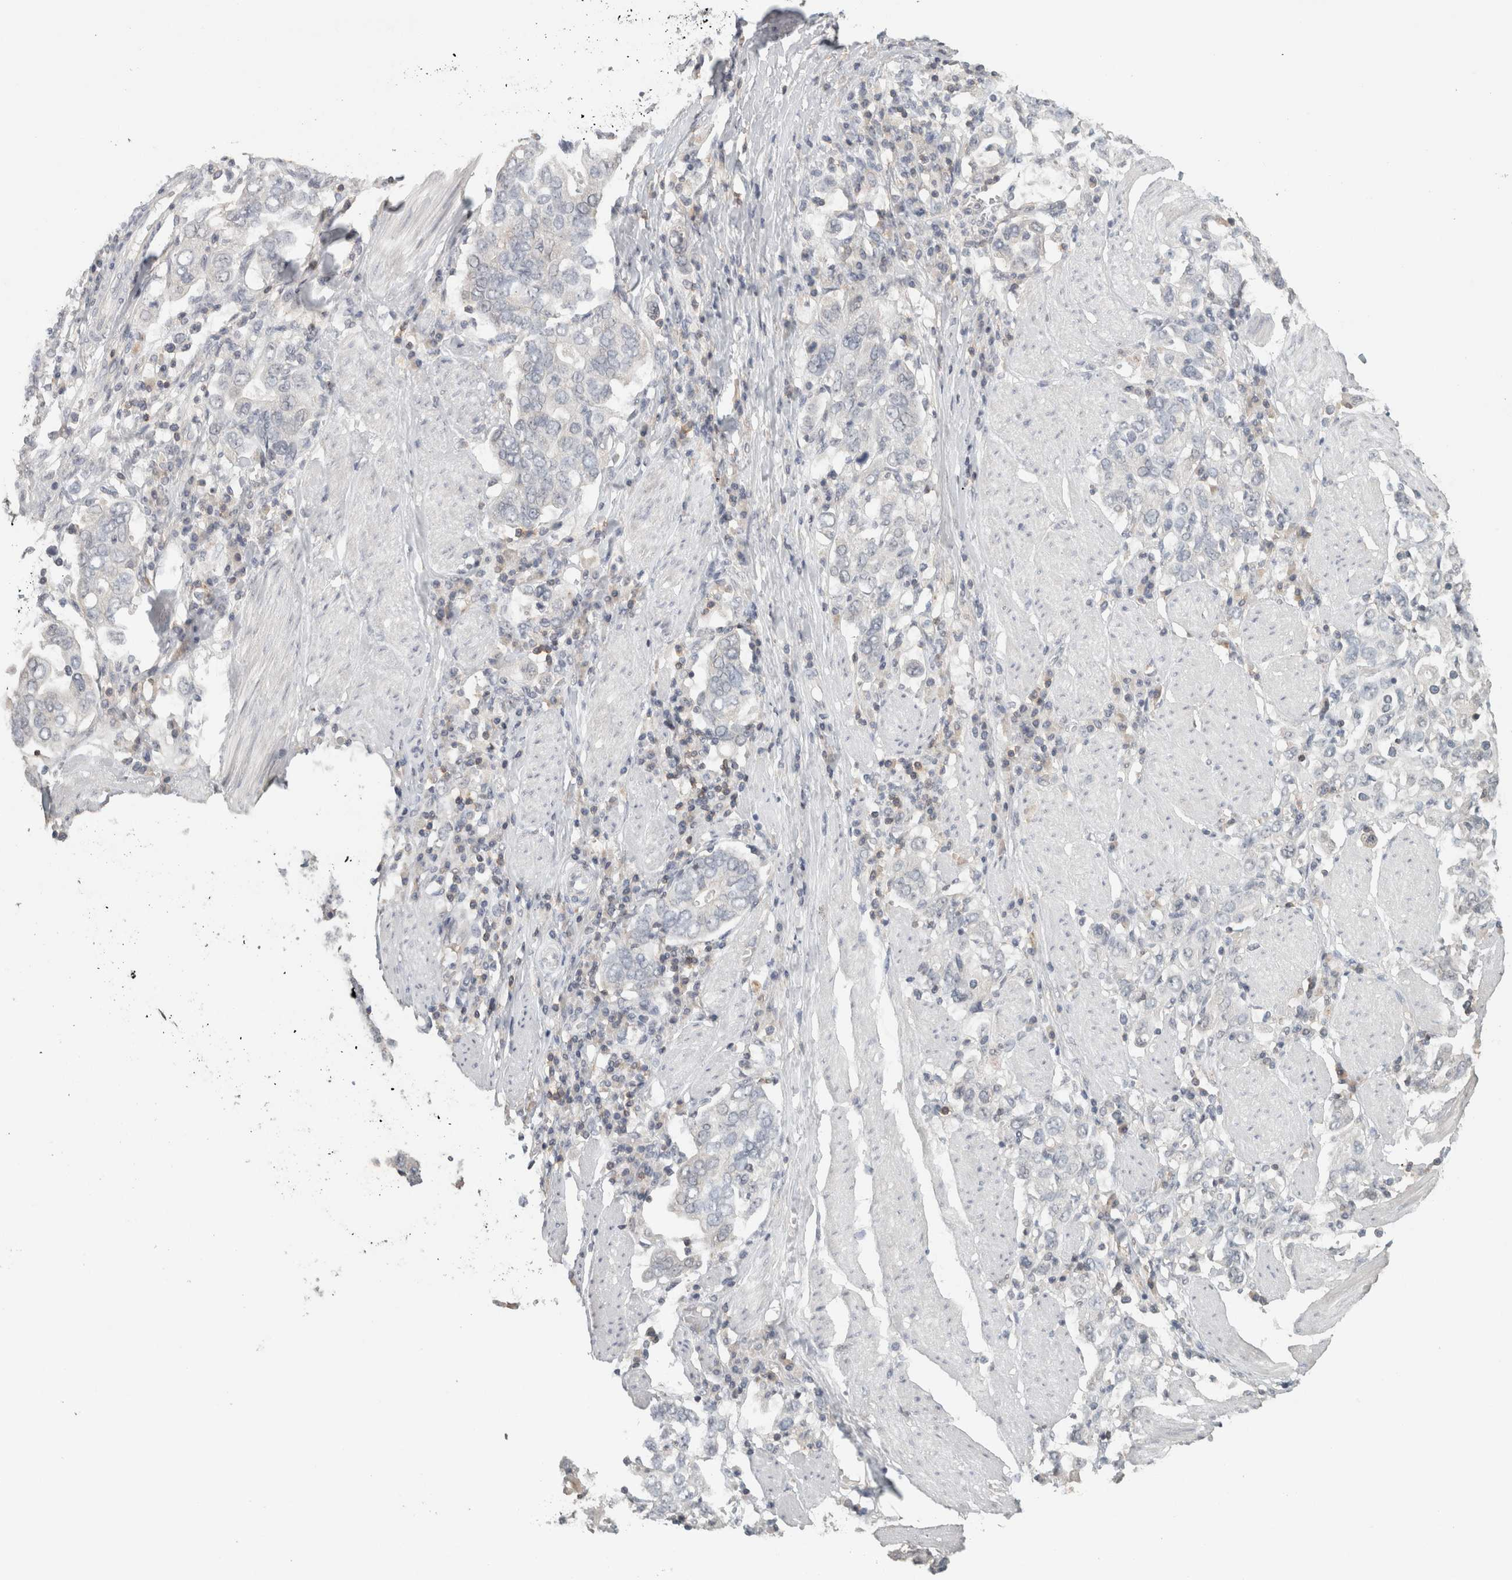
{"staining": {"intensity": "negative", "quantity": "none", "location": "none"}, "tissue": "stomach cancer", "cell_type": "Tumor cells", "image_type": "cancer", "snomed": [{"axis": "morphology", "description": "Adenocarcinoma, NOS"}, {"axis": "topography", "description": "Stomach, upper"}], "caption": "DAB immunohistochemical staining of human stomach adenocarcinoma shows no significant expression in tumor cells.", "gene": "TRAT1", "patient": {"sex": "male", "age": 62}}